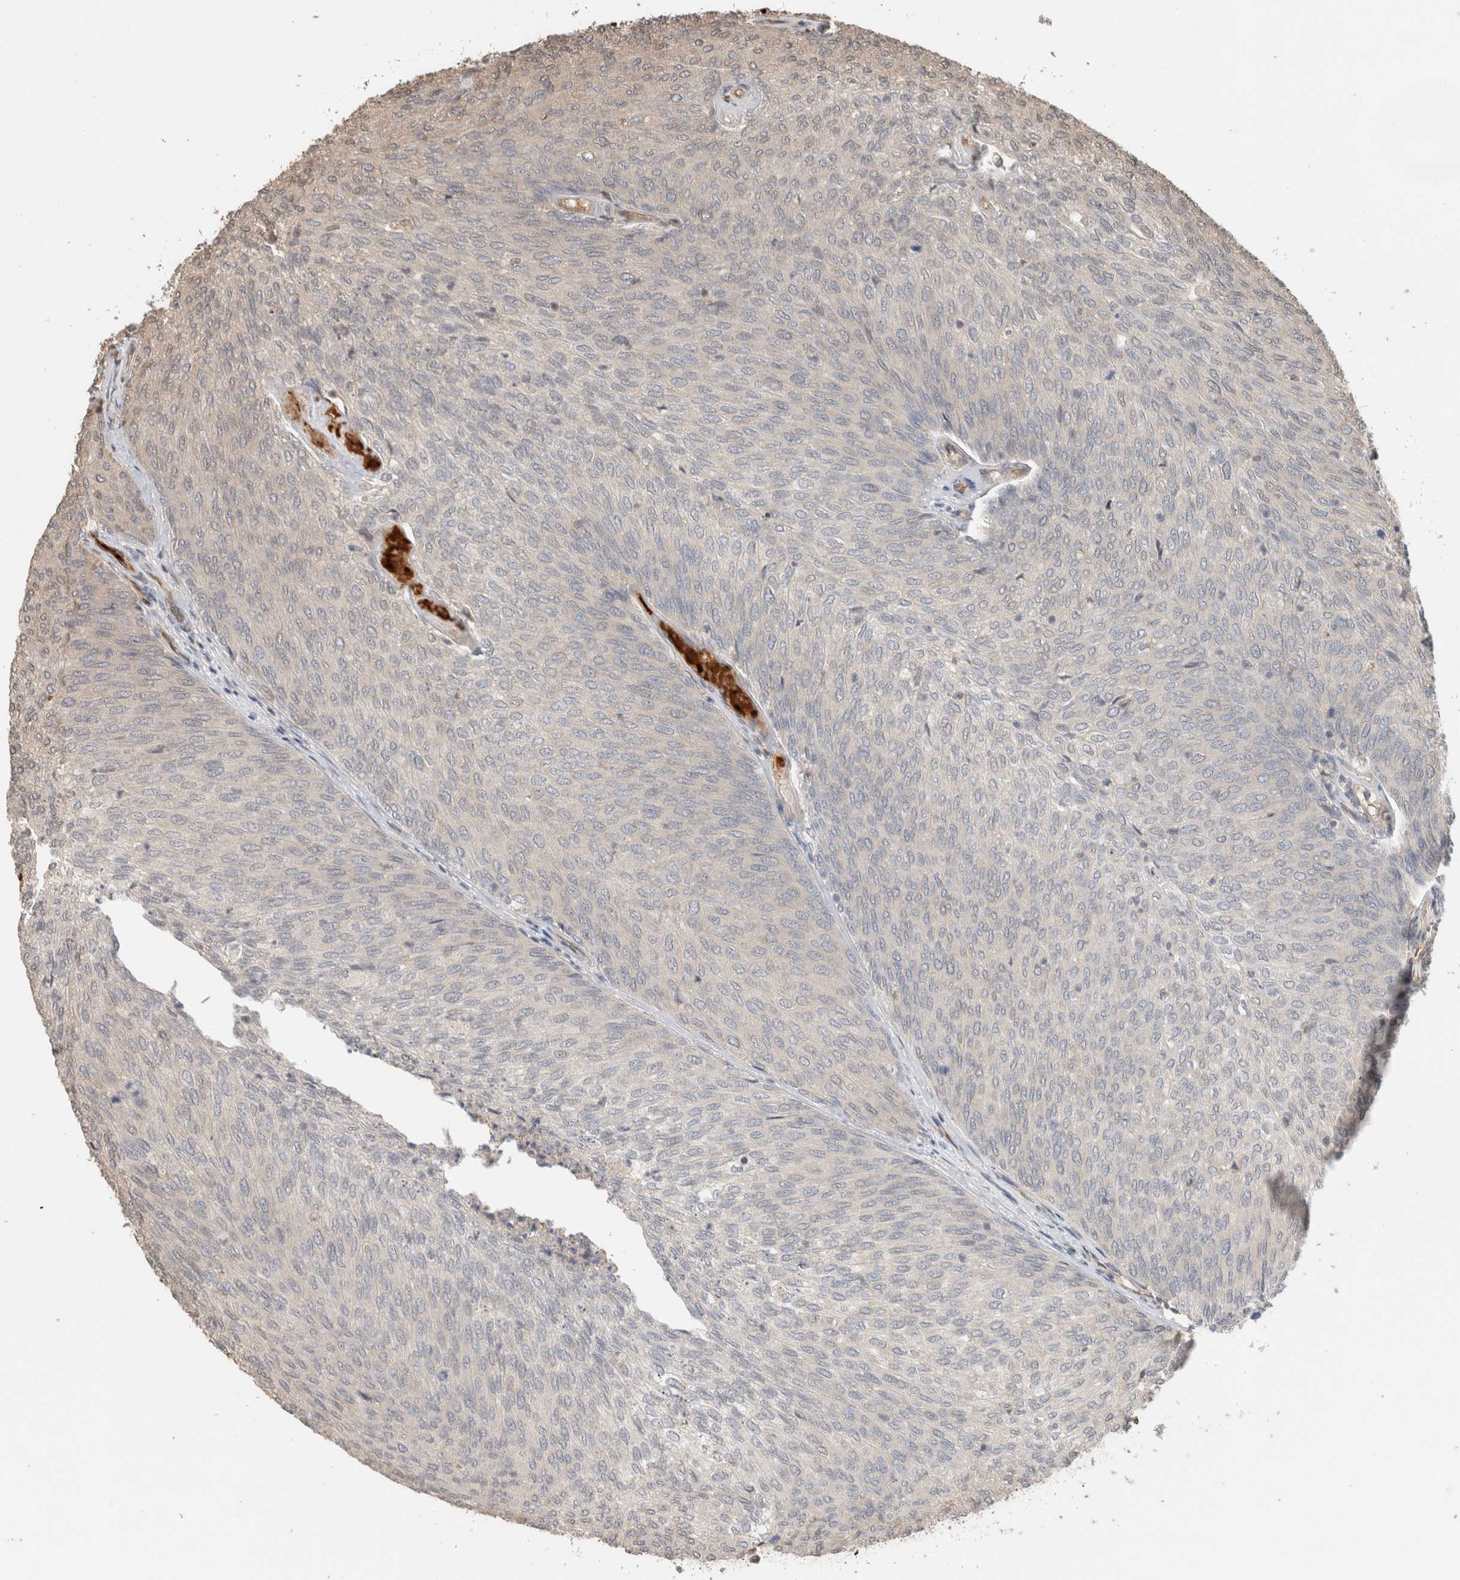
{"staining": {"intensity": "negative", "quantity": "none", "location": "none"}, "tissue": "urothelial cancer", "cell_type": "Tumor cells", "image_type": "cancer", "snomed": [{"axis": "morphology", "description": "Urothelial carcinoma, Low grade"}, {"axis": "topography", "description": "Urinary bladder"}], "caption": "High magnification brightfield microscopy of low-grade urothelial carcinoma stained with DAB (brown) and counterstained with hematoxylin (blue): tumor cells show no significant positivity.", "gene": "OTUD6B", "patient": {"sex": "female", "age": 79}}